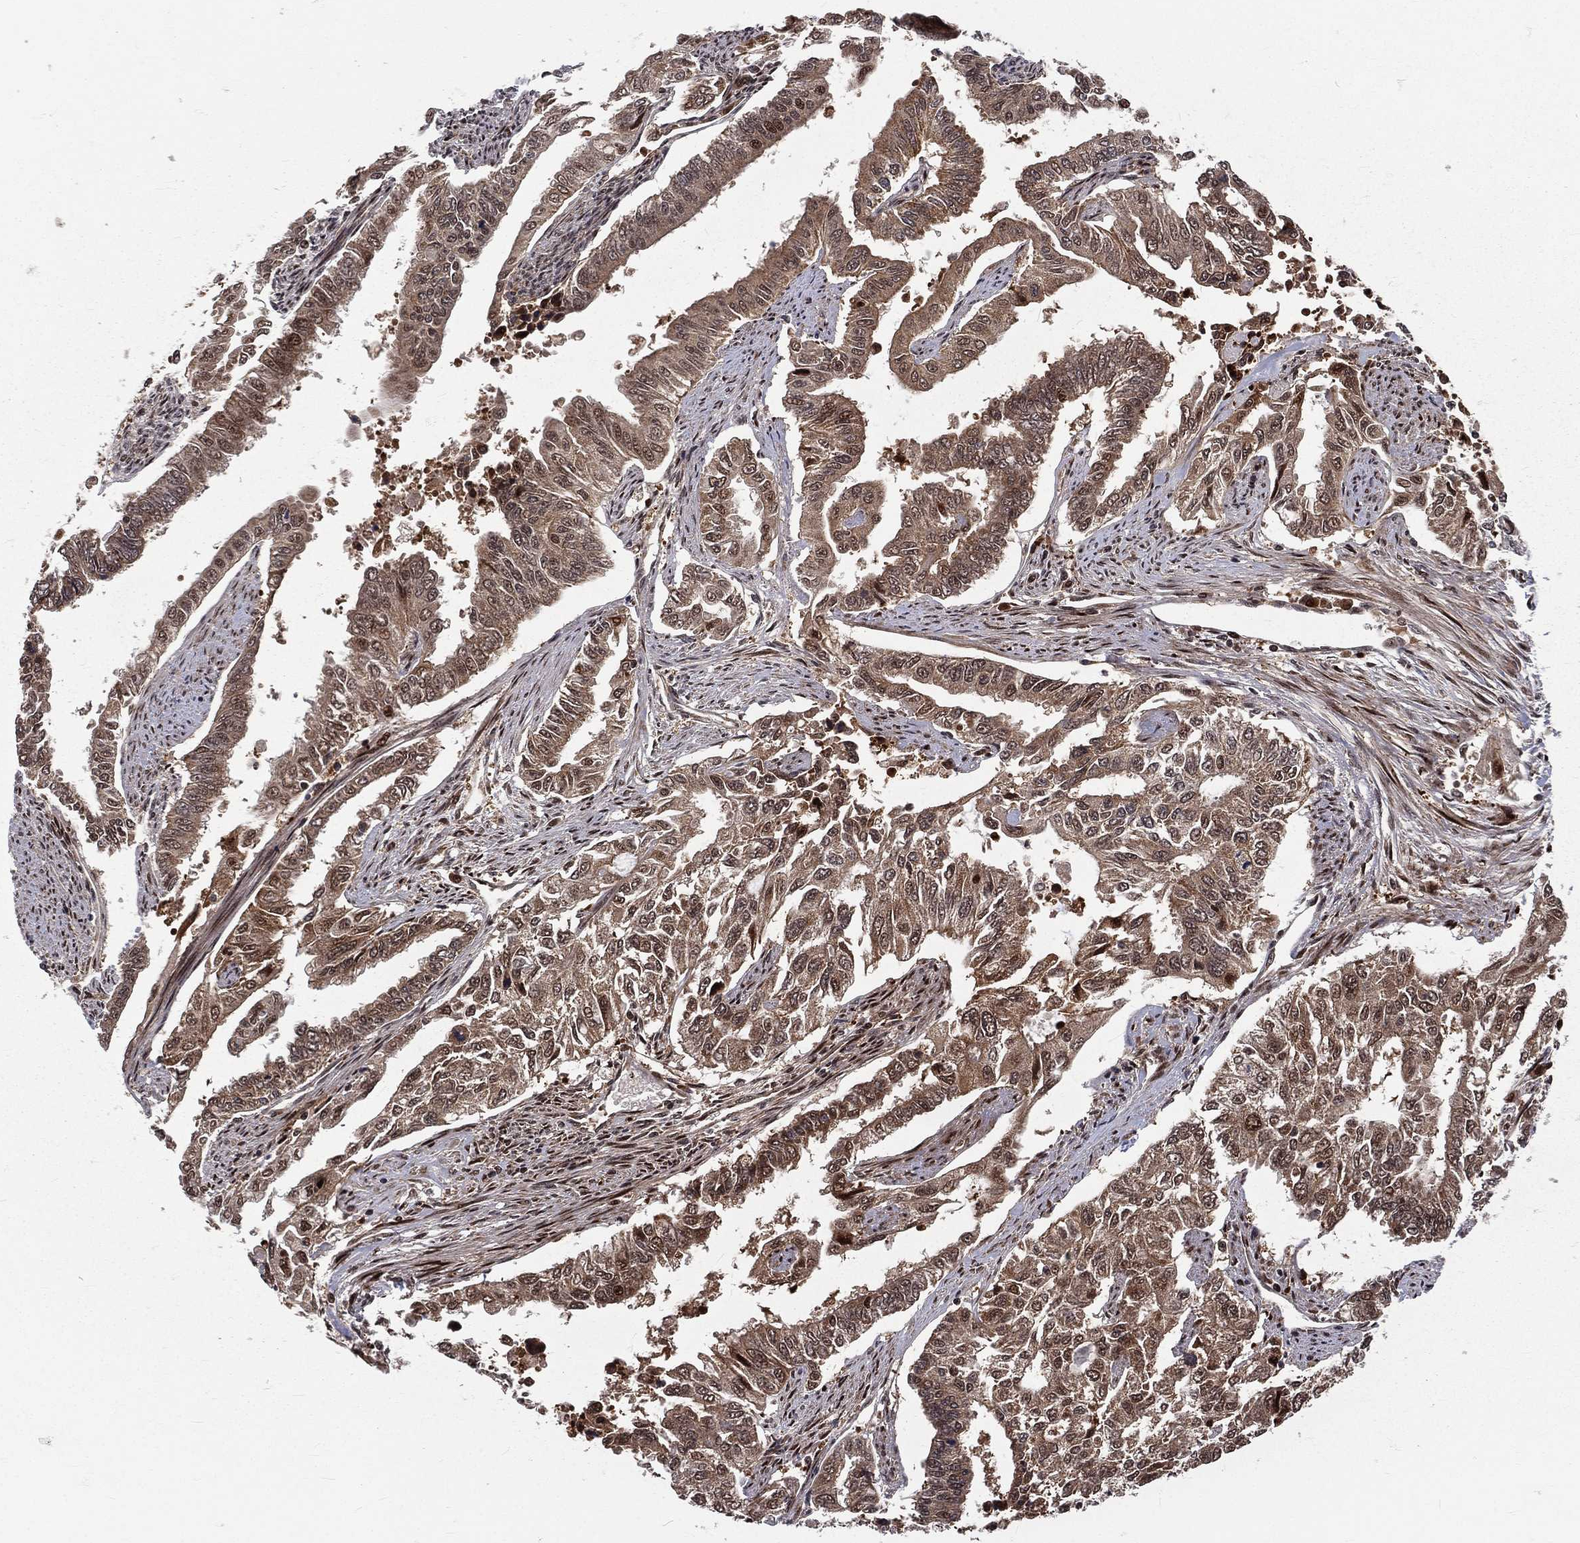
{"staining": {"intensity": "moderate", "quantity": ">75%", "location": "cytoplasmic/membranous,nuclear"}, "tissue": "endometrial cancer", "cell_type": "Tumor cells", "image_type": "cancer", "snomed": [{"axis": "morphology", "description": "Adenocarcinoma, NOS"}, {"axis": "topography", "description": "Uterus"}], "caption": "Immunohistochemical staining of human endometrial adenocarcinoma displays moderate cytoplasmic/membranous and nuclear protein staining in about >75% of tumor cells. (DAB = brown stain, brightfield microscopy at high magnification).", "gene": "MDM2", "patient": {"sex": "female", "age": 59}}